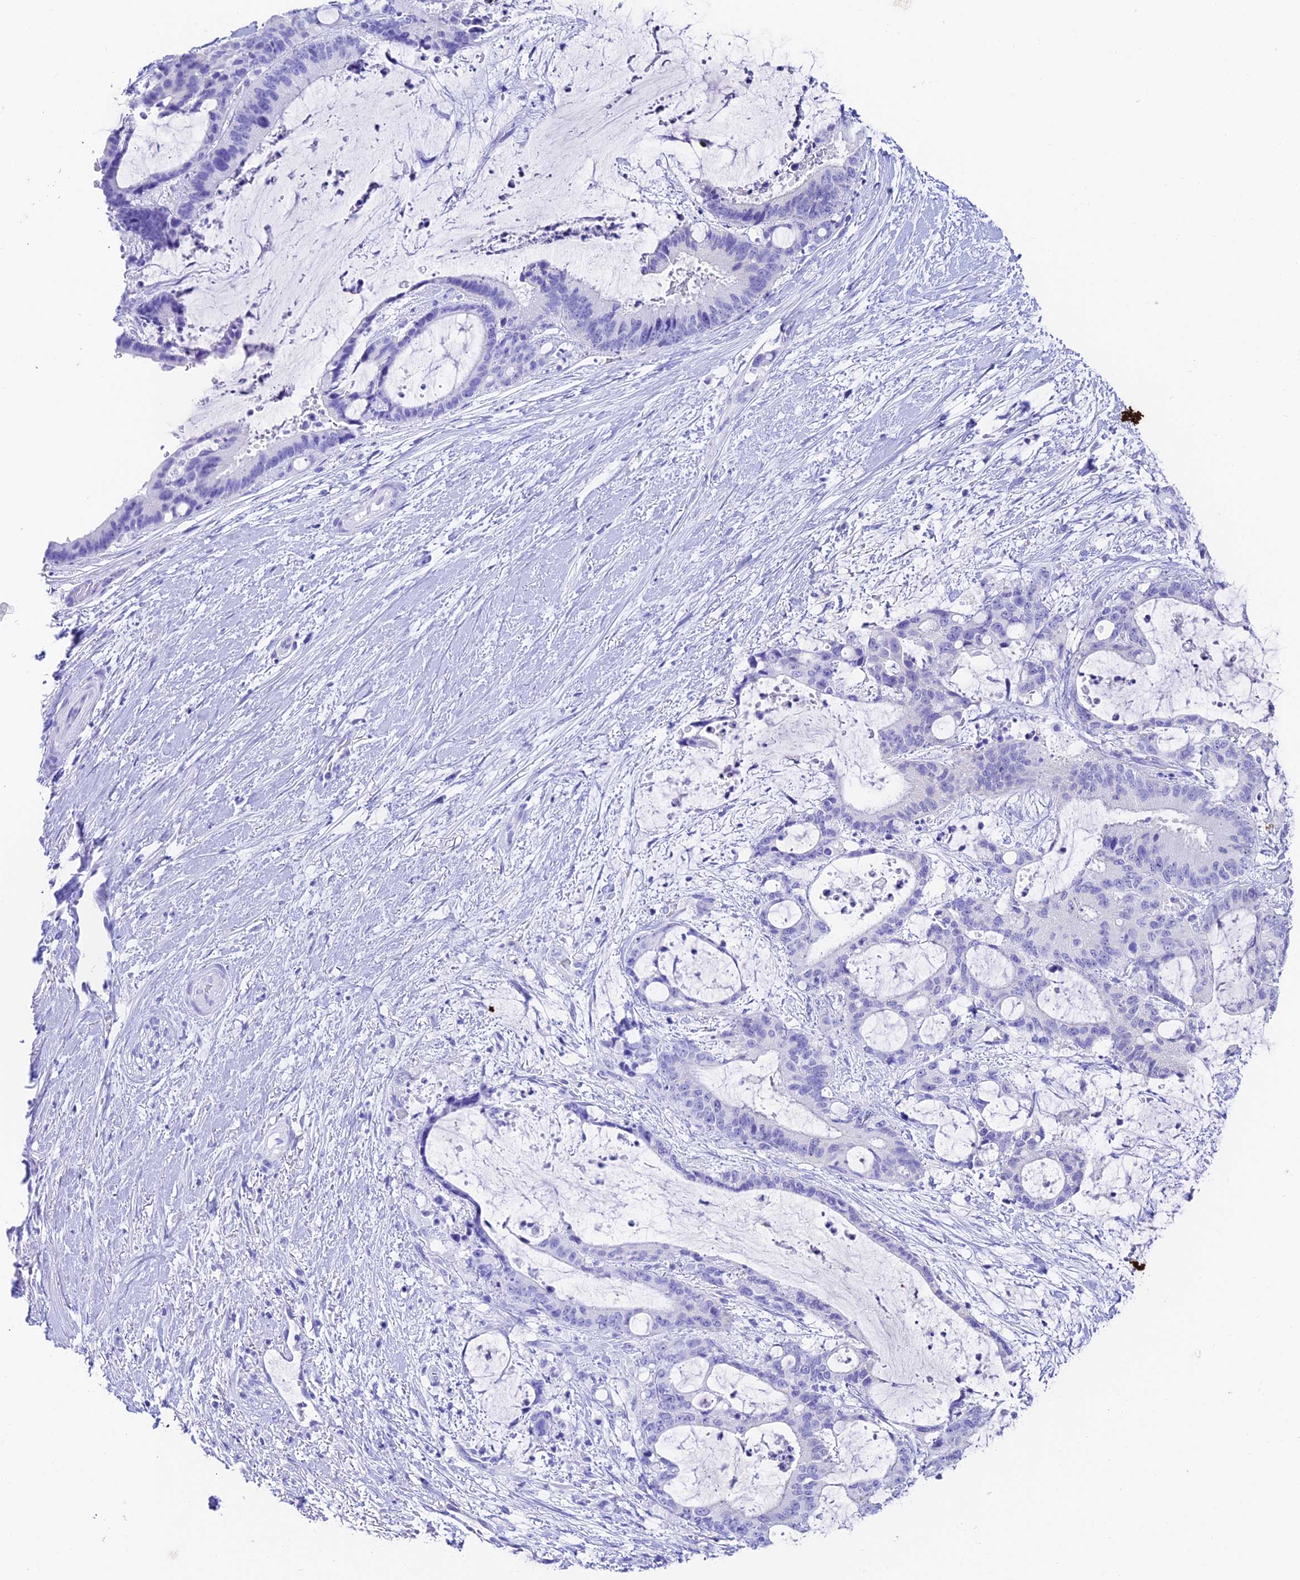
{"staining": {"intensity": "negative", "quantity": "none", "location": "none"}, "tissue": "liver cancer", "cell_type": "Tumor cells", "image_type": "cancer", "snomed": [{"axis": "morphology", "description": "Normal tissue, NOS"}, {"axis": "morphology", "description": "Cholangiocarcinoma"}, {"axis": "topography", "description": "Liver"}, {"axis": "topography", "description": "Peripheral nerve tissue"}], "caption": "DAB immunohistochemical staining of human liver cancer (cholangiocarcinoma) exhibits no significant staining in tumor cells.", "gene": "DUSP29", "patient": {"sex": "female", "age": 73}}